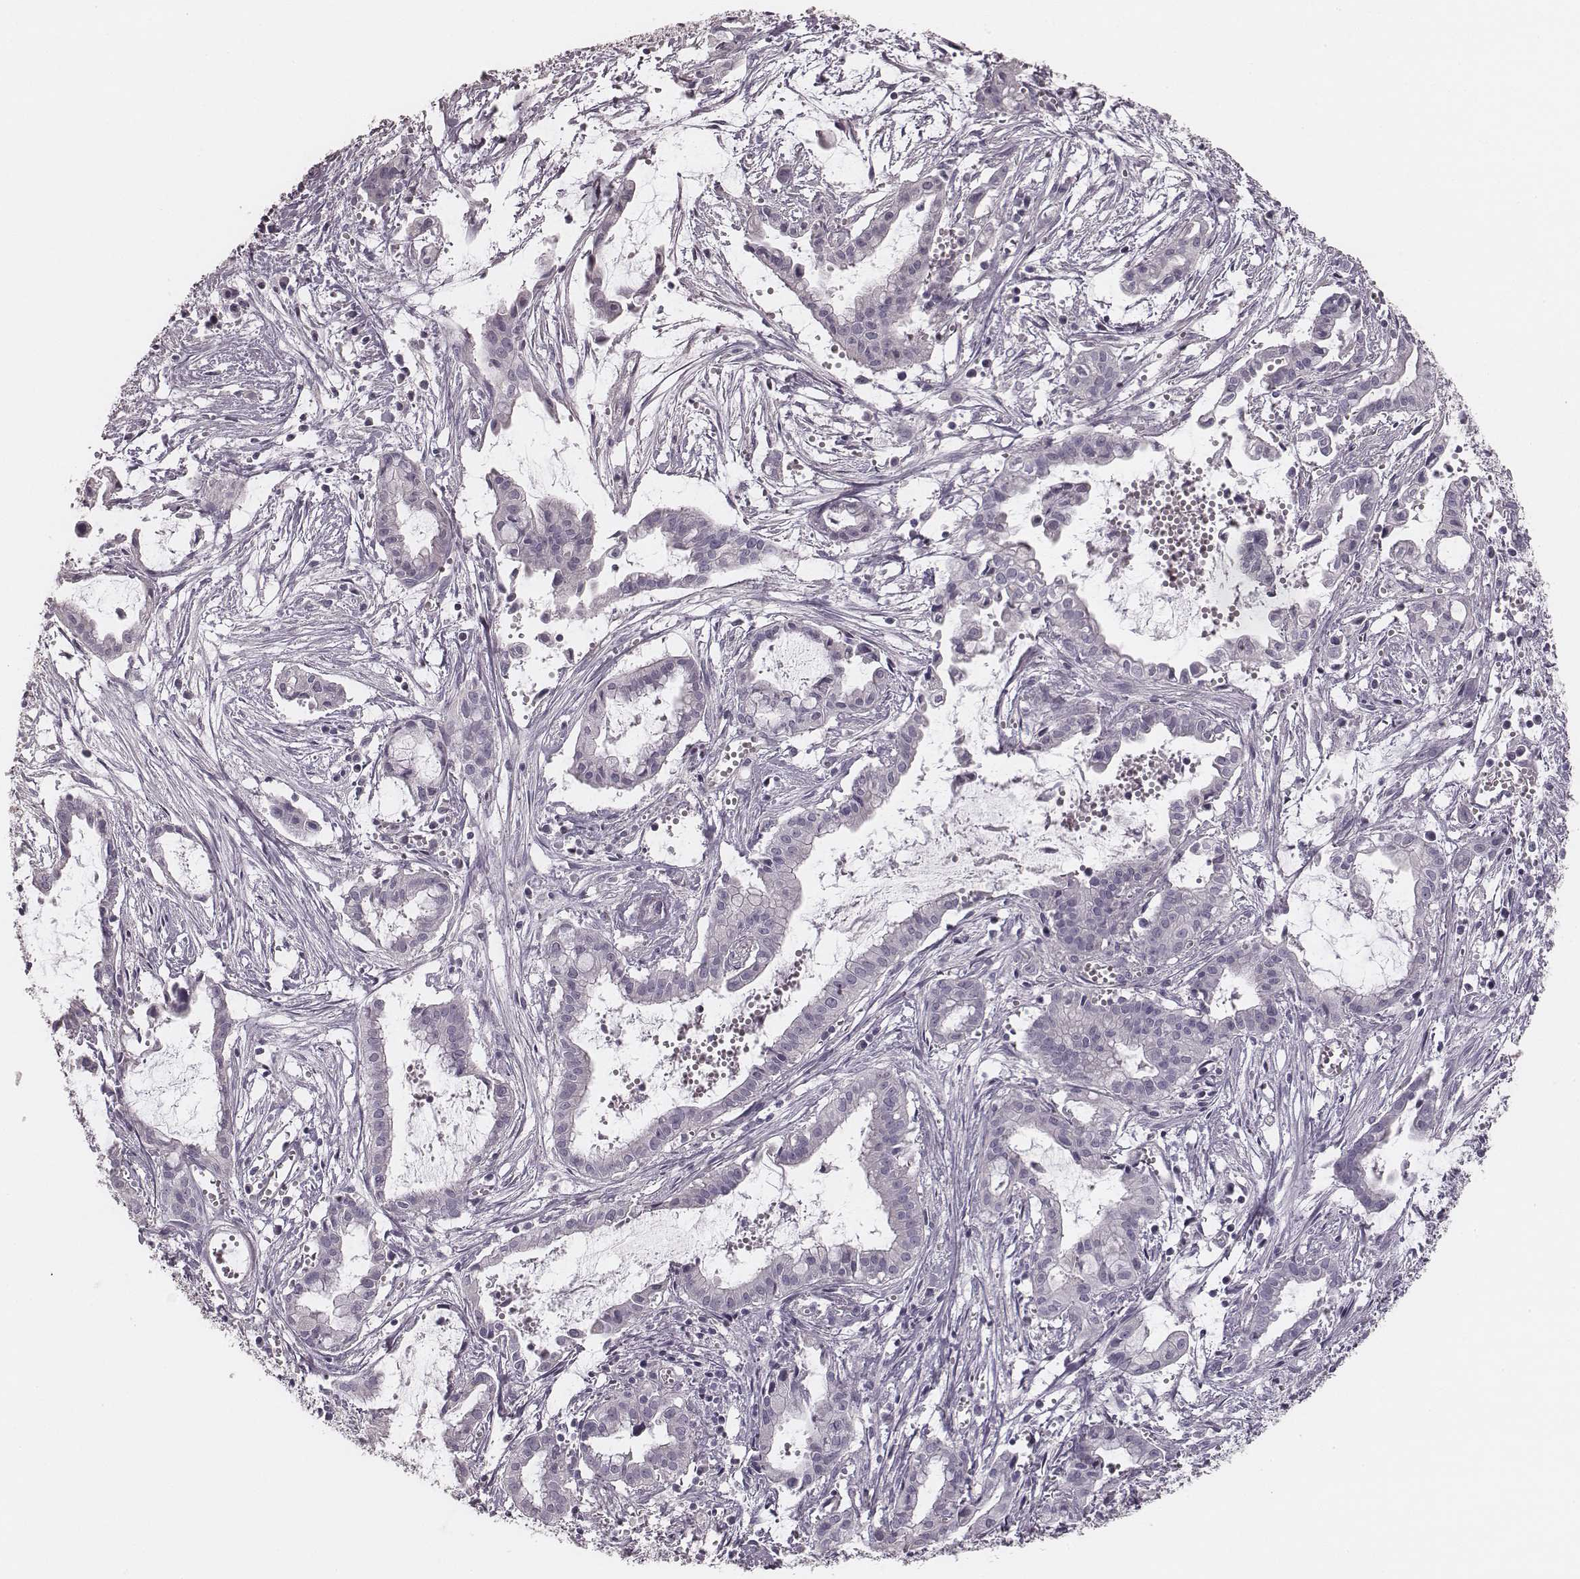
{"staining": {"intensity": "negative", "quantity": "none", "location": "none"}, "tissue": "pancreatic cancer", "cell_type": "Tumor cells", "image_type": "cancer", "snomed": [{"axis": "morphology", "description": "Adenocarcinoma, NOS"}, {"axis": "topography", "description": "Pancreas"}], "caption": "High power microscopy image of an immunohistochemistry image of pancreatic cancer, revealing no significant expression in tumor cells. Brightfield microscopy of immunohistochemistry stained with DAB (3,3'-diaminobenzidine) (brown) and hematoxylin (blue), captured at high magnification.", "gene": "ZP4", "patient": {"sex": "male", "age": 48}}